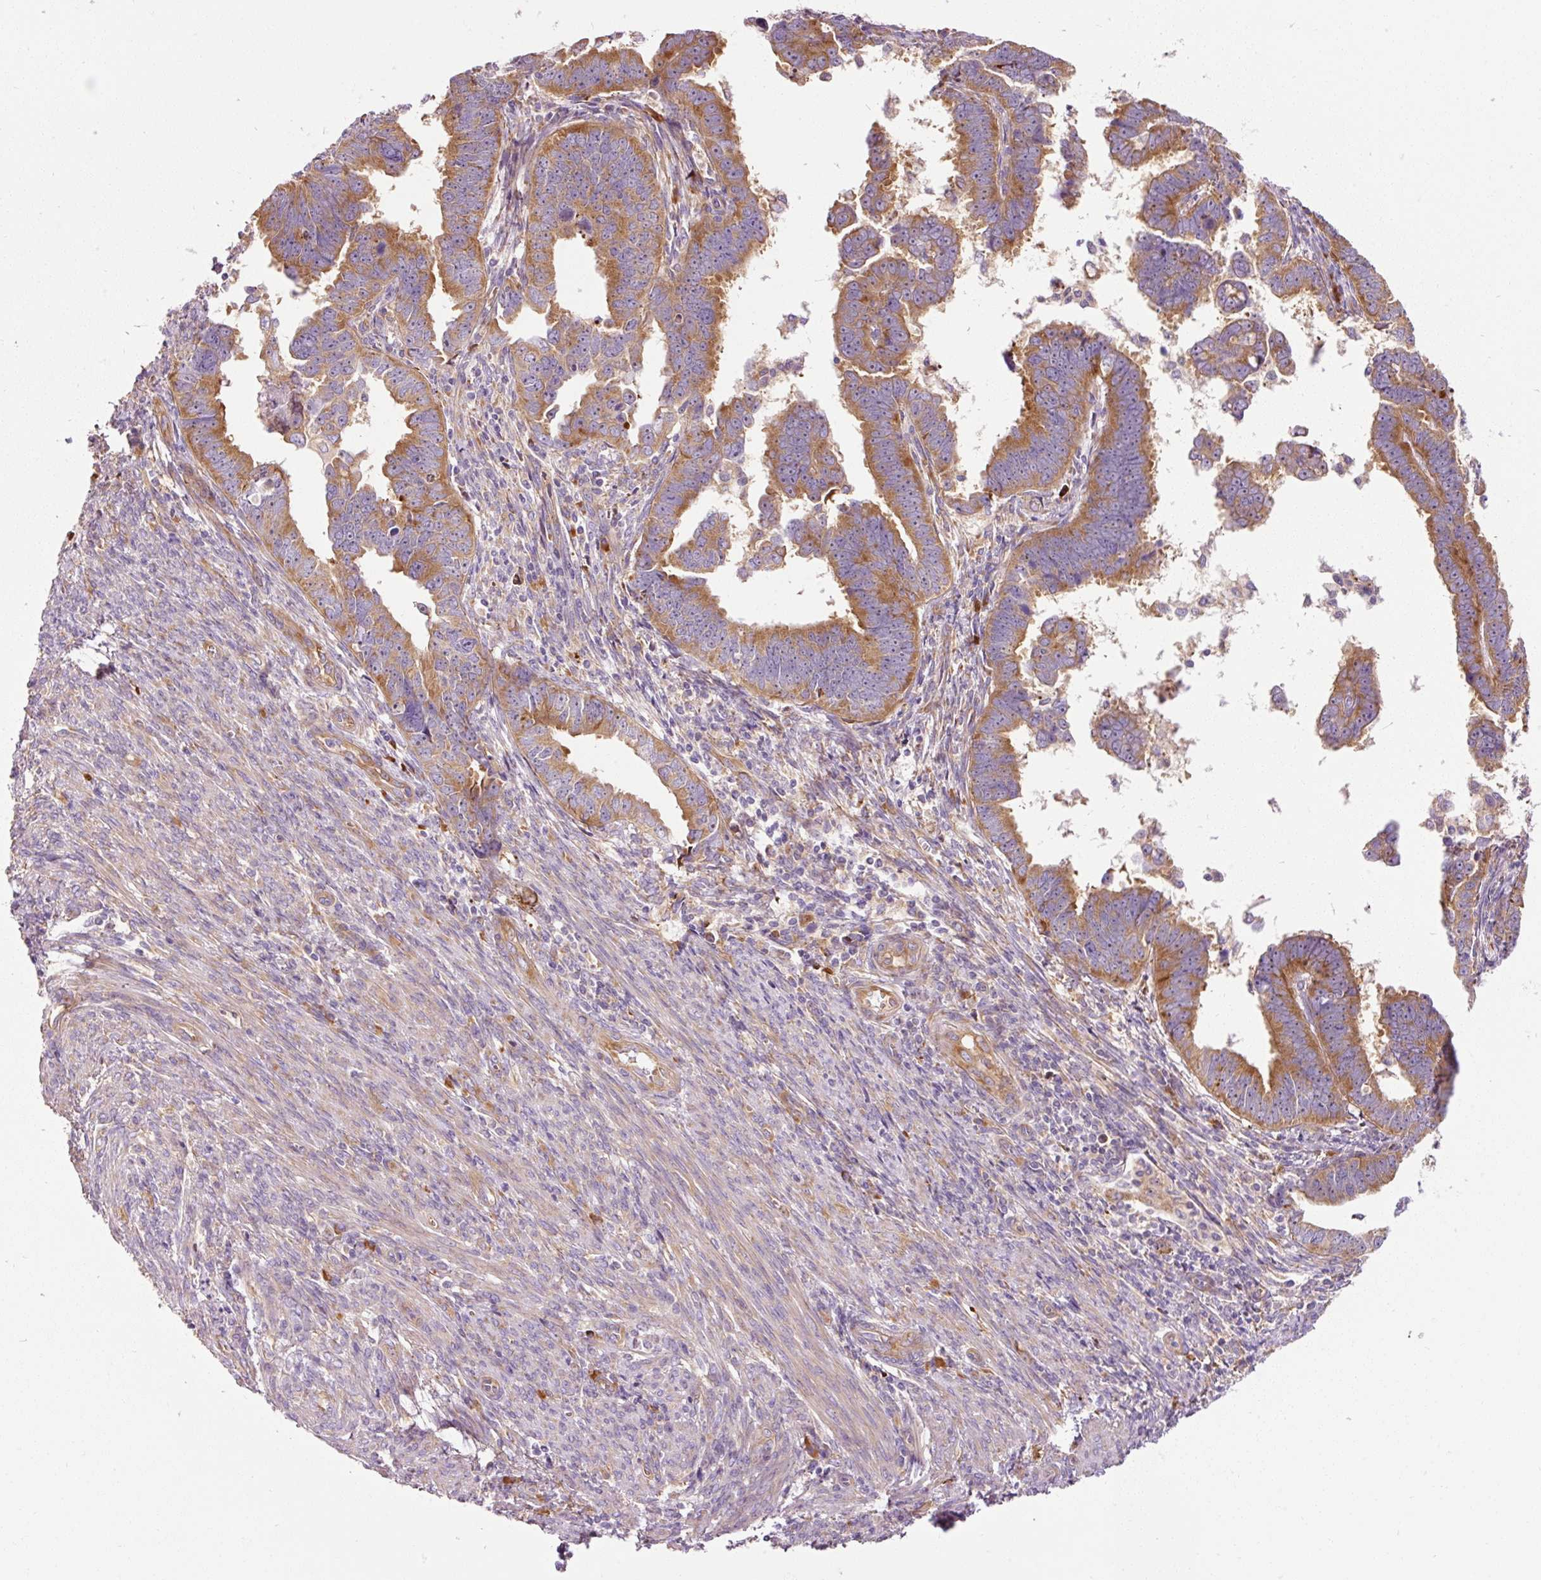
{"staining": {"intensity": "strong", "quantity": ">75%", "location": "cytoplasmic/membranous"}, "tissue": "endometrial cancer", "cell_type": "Tumor cells", "image_type": "cancer", "snomed": [{"axis": "morphology", "description": "Adenocarcinoma, NOS"}, {"axis": "topography", "description": "Endometrium"}], "caption": "Strong cytoplasmic/membranous protein expression is present in about >75% of tumor cells in endometrial cancer.", "gene": "RPL10A", "patient": {"sex": "female", "age": 75}}